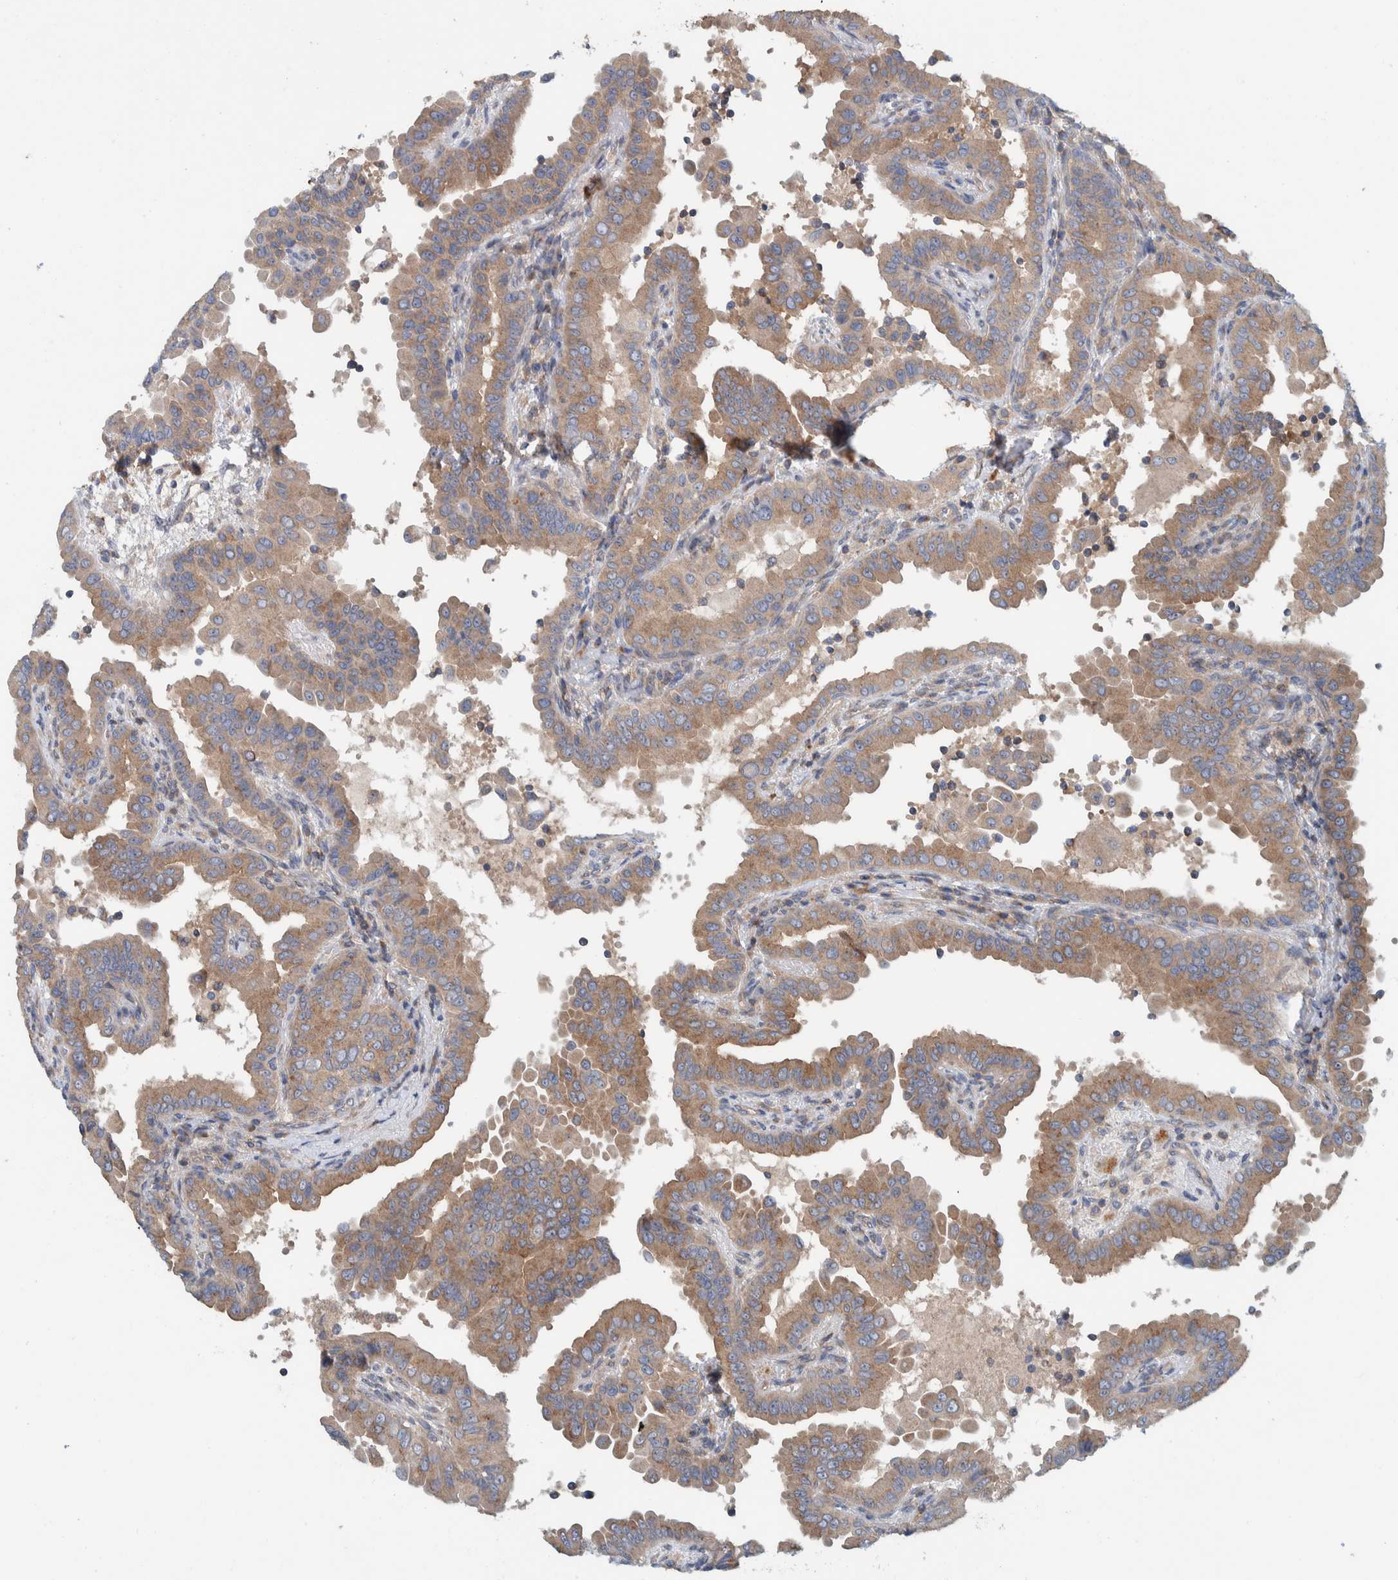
{"staining": {"intensity": "moderate", "quantity": ">75%", "location": "cytoplasmic/membranous"}, "tissue": "thyroid cancer", "cell_type": "Tumor cells", "image_type": "cancer", "snomed": [{"axis": "morphology", "description": "Papillary adenocarcinoma, NOS"}, {"axis": "topography", "description": "Thyroid gland"}], "caption": "This micrograph demonstrates IHC staining of thyroid papillary adenocarcinoma, with medium moderate cytoplasmic/membranous expression in about >75% of tumor cells.", "gene": "CCM2", "patient": {"sex": "male", "age": 33}}